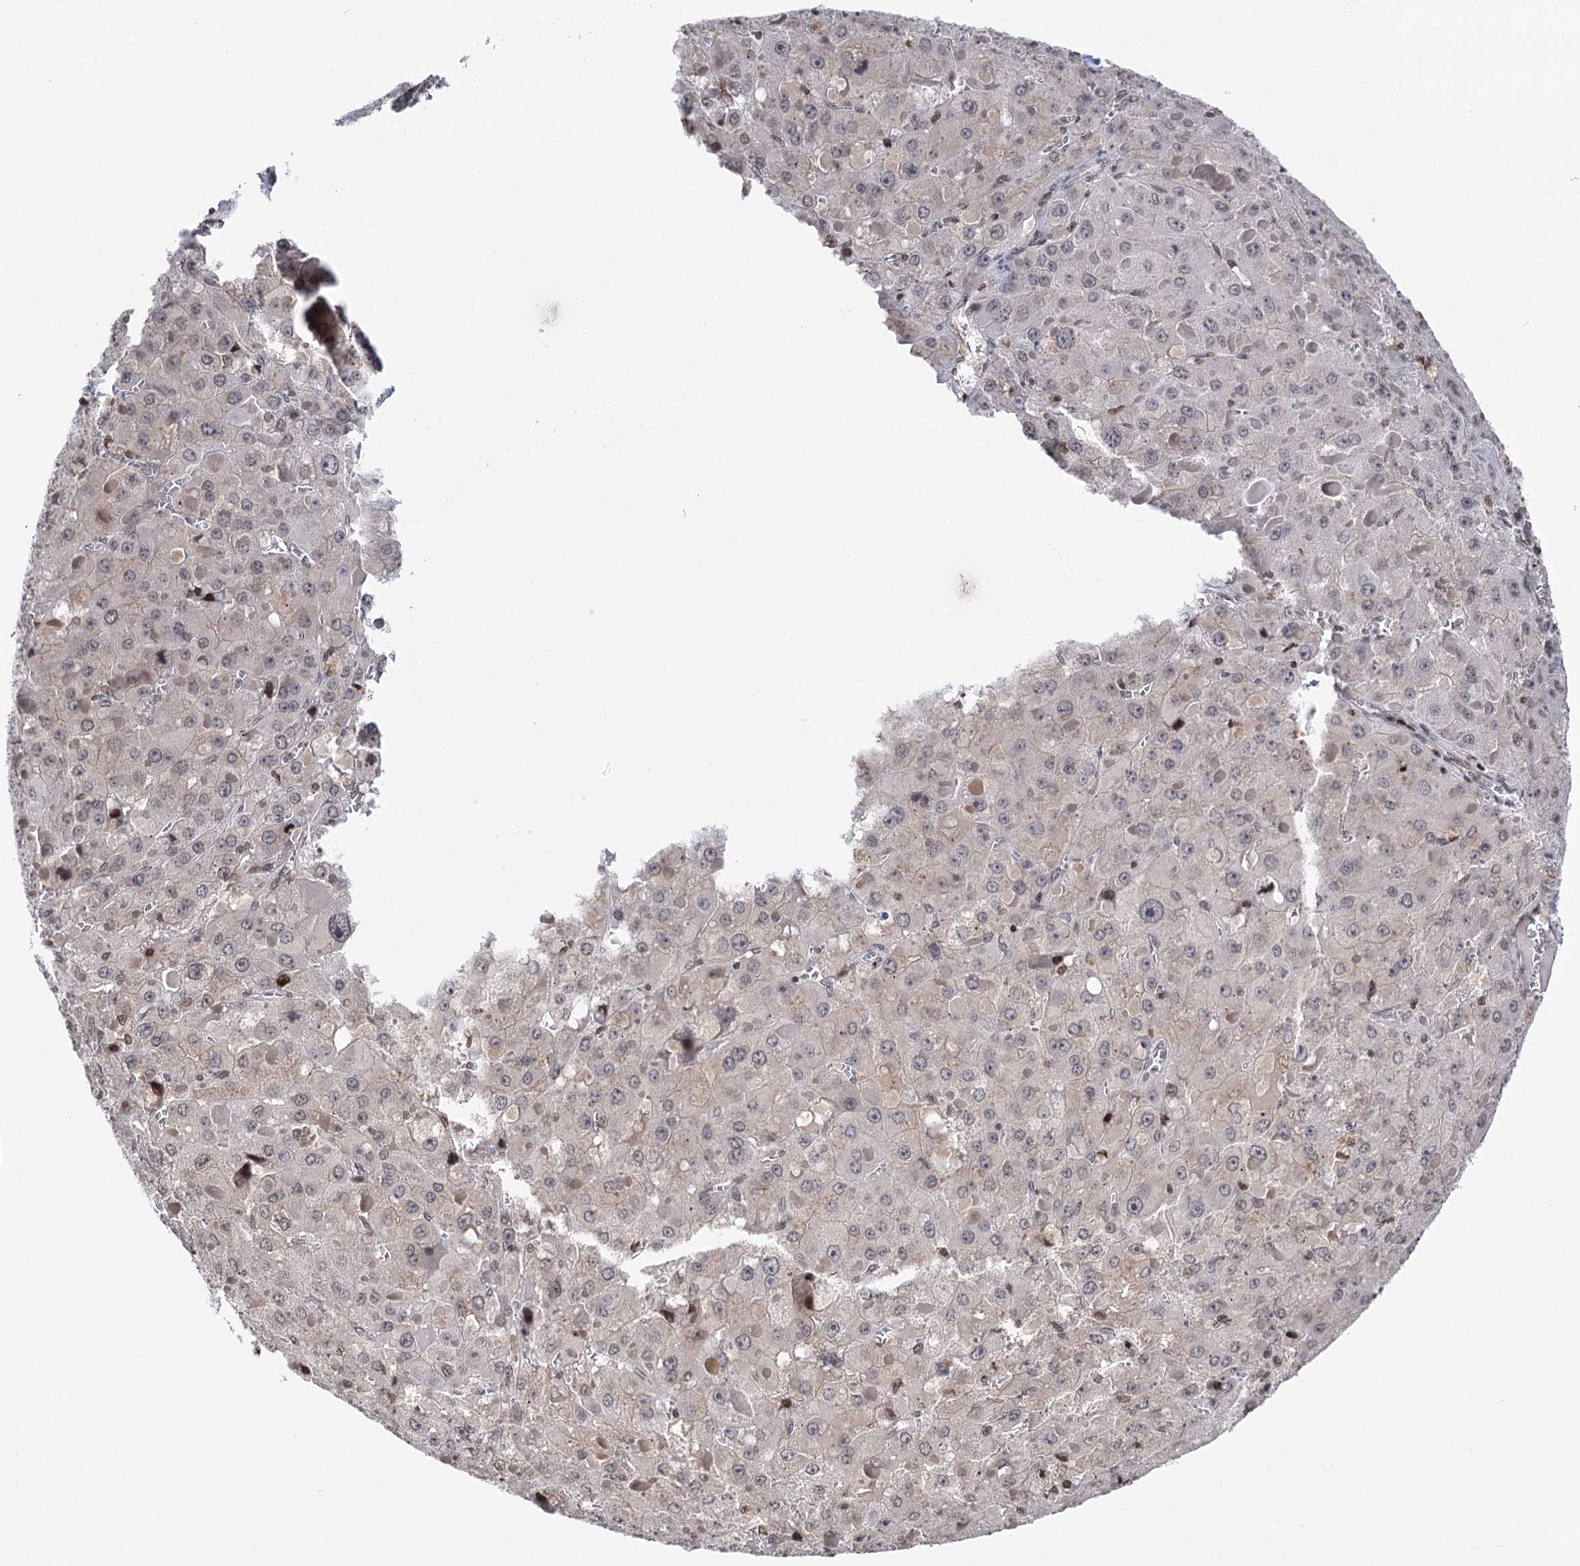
{"staining": {"intensity": "negative", "quantity": "none", "location": "none"}, "tissue": "liver cancer", "cell_type": "Tumor cells", "image_type": "cancer", "snomed": [{"axis": "morphology", "description": "Carcinoma, Hepatocellular, NOS"}, {"axis": "topography", "description": "Liver"}], "caption": "The IHC histopathology image has no significant positivity in tumor cells of liver cancer tissue.", "gene": "CCDC77", "patient": {"sex": "female", "age": 73}}